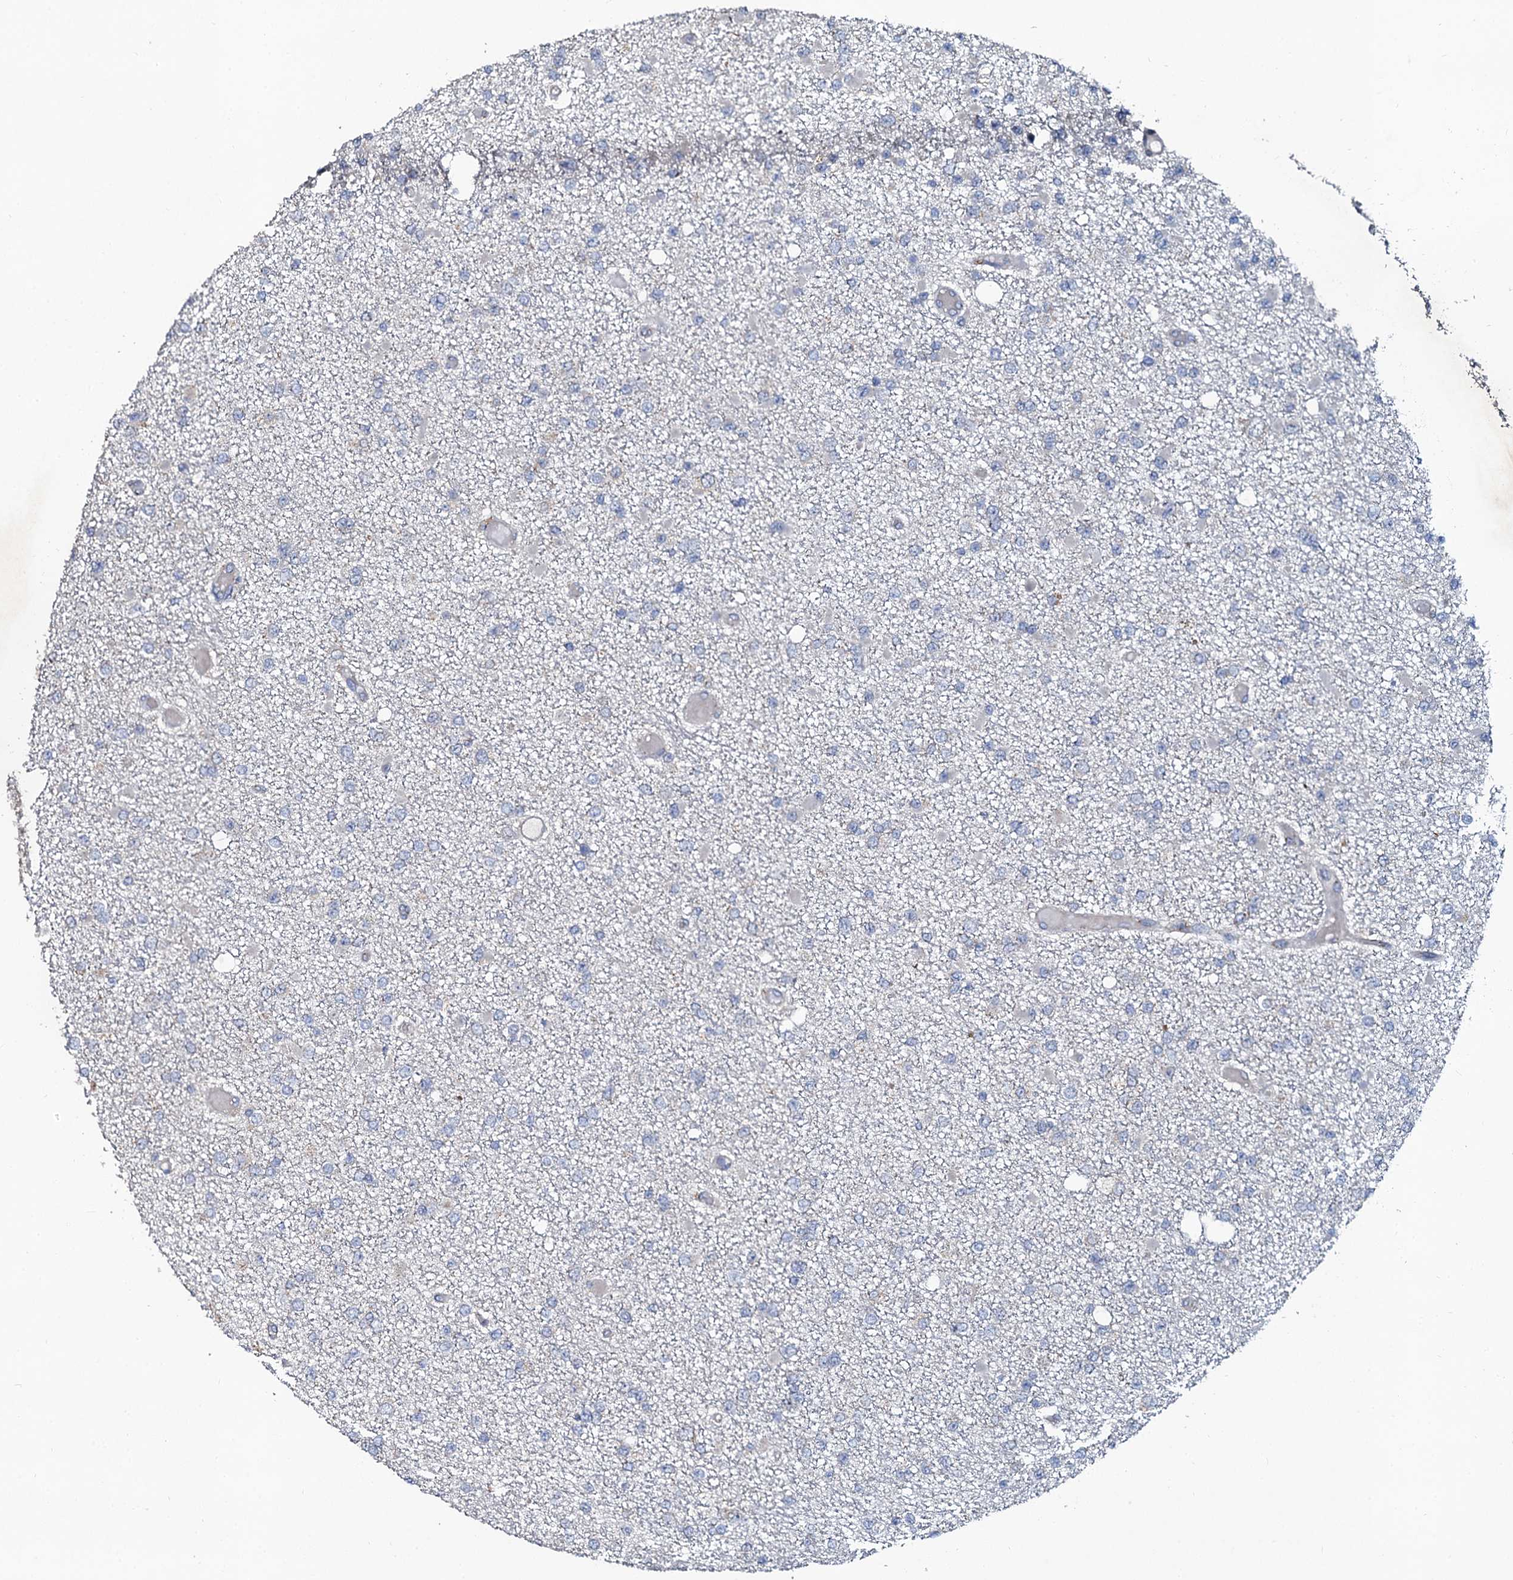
{"staining": {"intensity": "negative", "quantity": "none", "location": "none"}, "tissue": "glioma", "cell_type": "Tumor cells", "image_type": "cancer", "snomed": [{"axis": "morphology", "description": "Glioma, malignant, Low grade"}, {"axis": "topography", "description": "Brain"}], "caption": "Tumor cells show no significant protein expression in glioma.", "gene": "GLCE", "patient": {"sex": "female", "age": 22}}